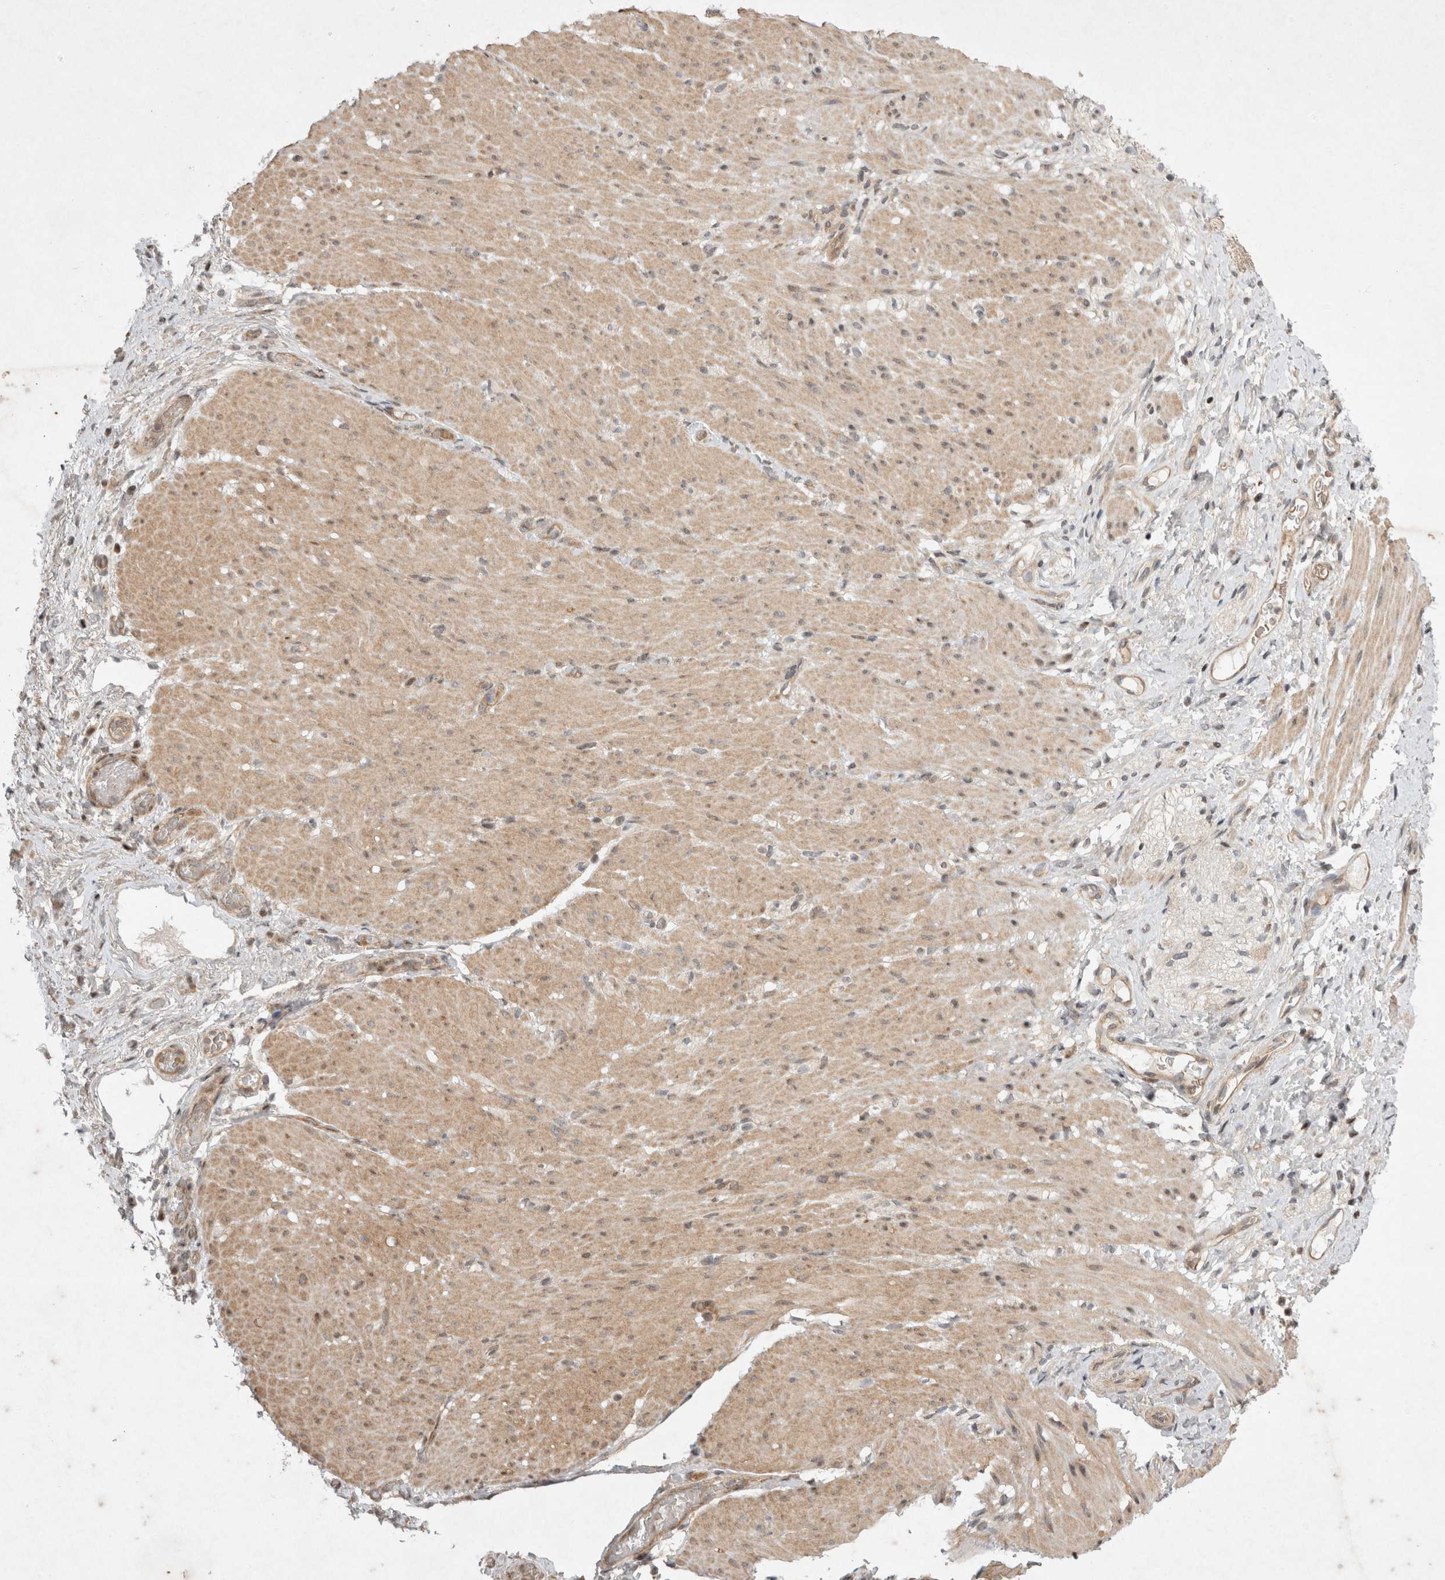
{"staining": {"intensity": "weak", "quantity": "25%-75%", "location": "cytoplasmic/membranous"}, "tissue": "smooth muscle", "cell_type": "Smooth muscle cells", "image_type": "normal", "snomed": [{"axis": "morphology", "description": "Normal tissue, NOS"}, {"axis": "topography", "description": "Smooth muscle"}, {"axis": "topography", "description": "Small intestine"}], "caption": "Weak cytoplasmic/membranous expression for a protein is appreciated in about 25%-75% of smooth muscle cells of normal smooth muscle using immunohistochemistry (IHC).", "gene": "EIF2AK1", "patient": {"sex": "female", "age": 84}}